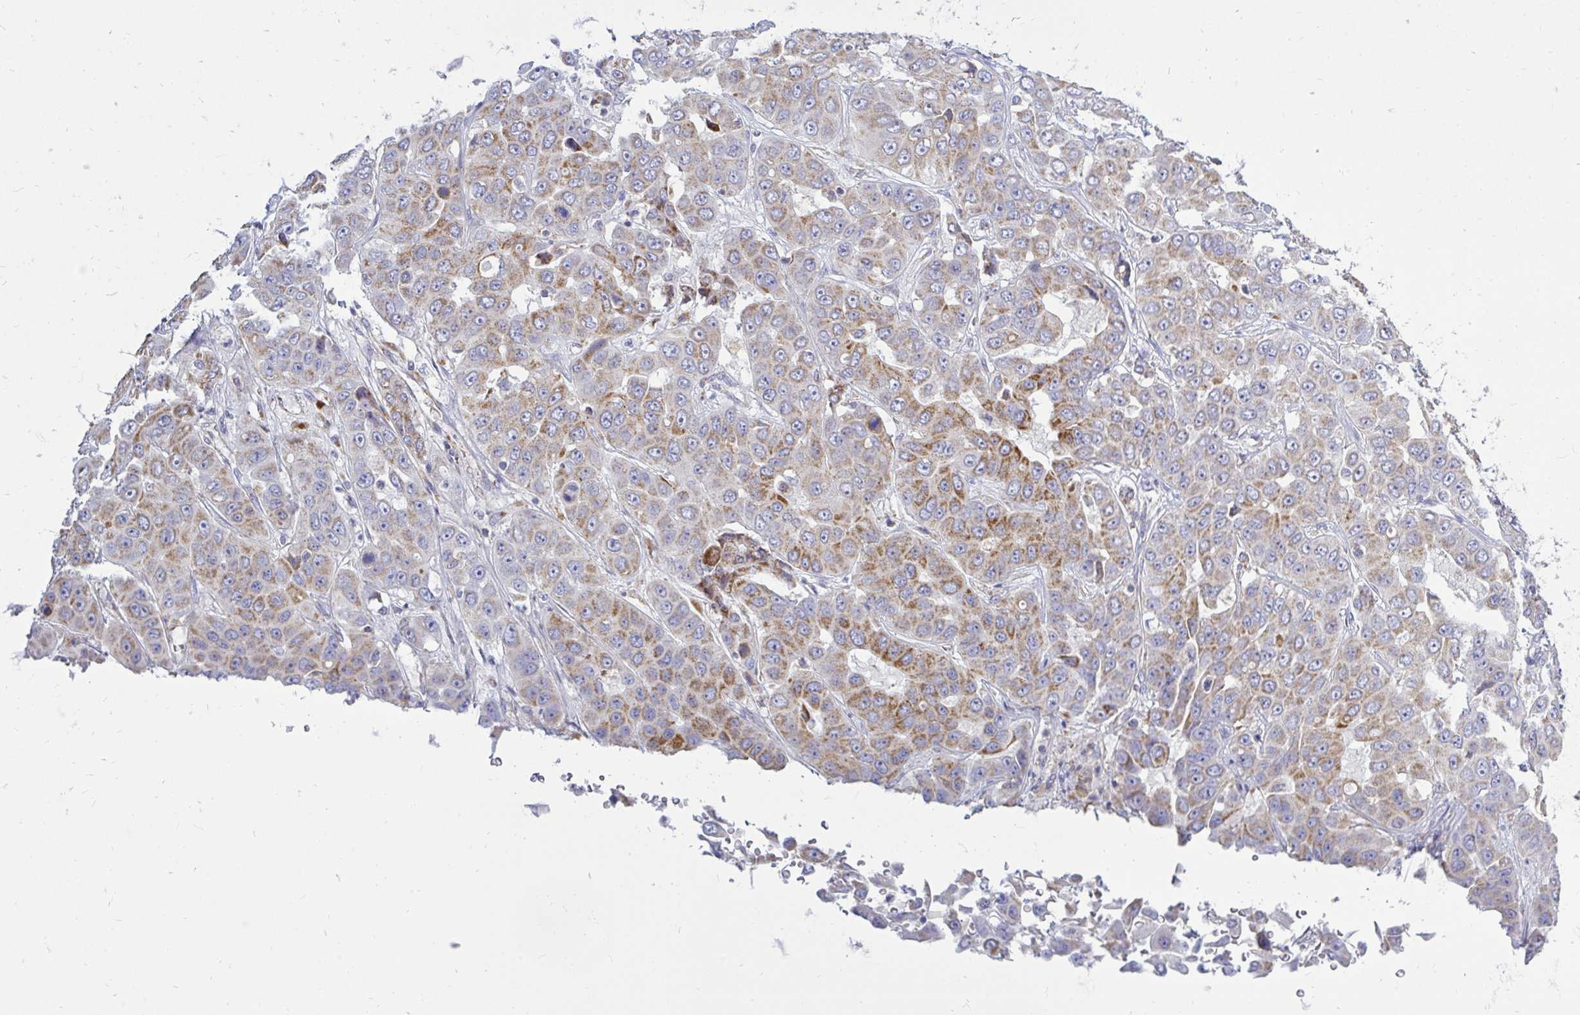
{"staining": {"intensity": "moderate", "quantity": ">75%", "location": "cytoplasmic/membranous"}, "tissue": "liver cancer", "cell_type": "Tumor cells", "image_type": "cancer", "snomed": [{"axis": "morphology", "description": "Cholangiocarcinoma"}, {"axis": "topography", "description": "Liver"}], "caption": "A medium amount of moderate cytoplasmic/membranous expression is seen in approximately >75% of tumor cells in liver cholangiocarcinoma tissue.", "gene": "OR10R2", "patient": {"sex": "female", "age": 52}}